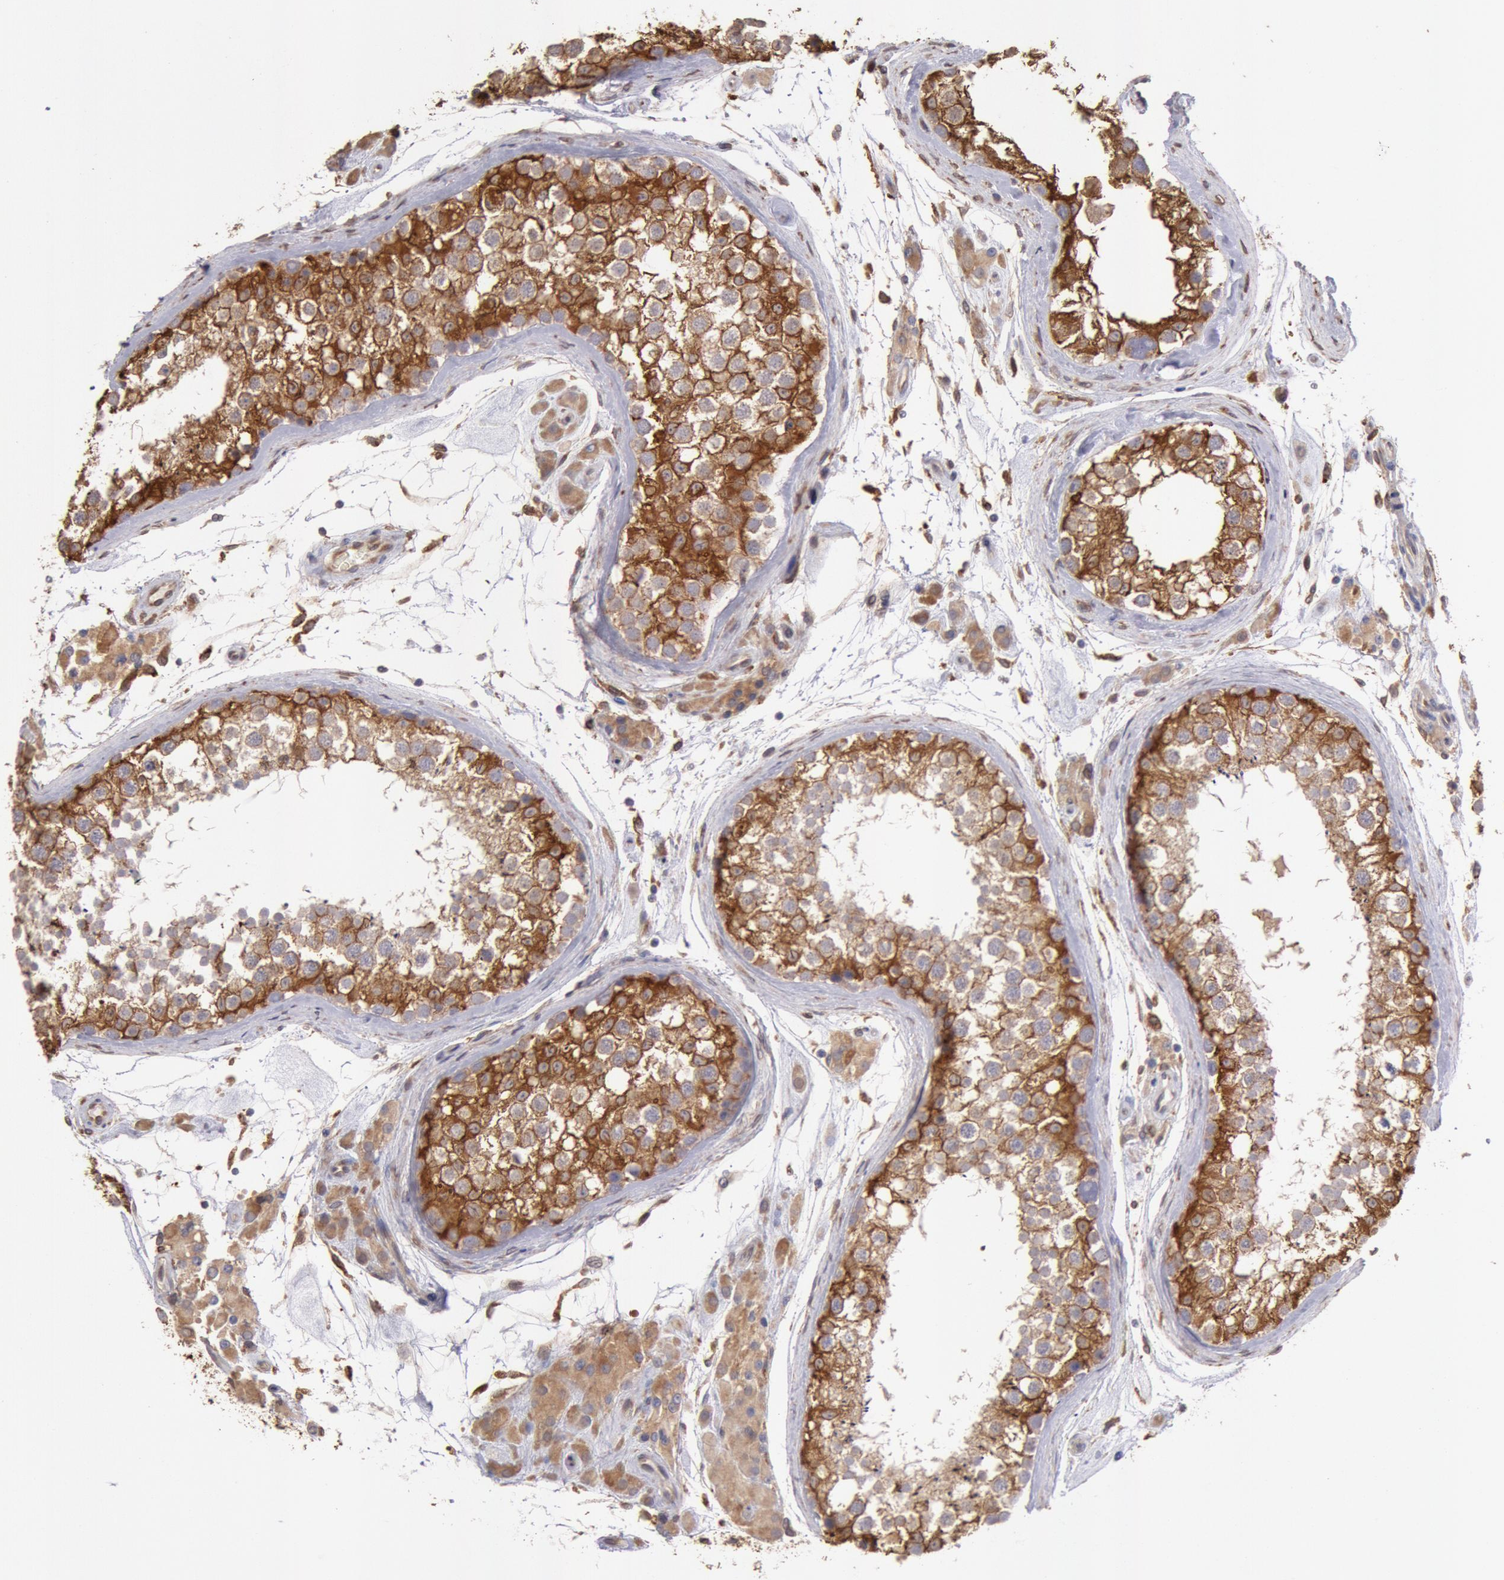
{"staining": {"intensity": "strong", "quantity": ">75%", "location": "cytoplasmic/membranous"}, "tissue": "testis", "cell_type": "Cells in seminiferous ducts", "image_type": "normal", "snomed": [{"axis": "morphology", "description": "Normal tissue, NOS"}, {"axis": "topography", "description": "Testis"}], "caption": "IHC photomicrograph of unremarkable testis: testis stained using immunohistochemistry exhibits high levels of strong protein expression localized specifically in the cytoplasmic/membranous of cells in seminiferous ducts, appearing as a cytoplasmic/membranous brown color.", "gene": "COMT", "patient": {"sex": "male", "age": 46}}